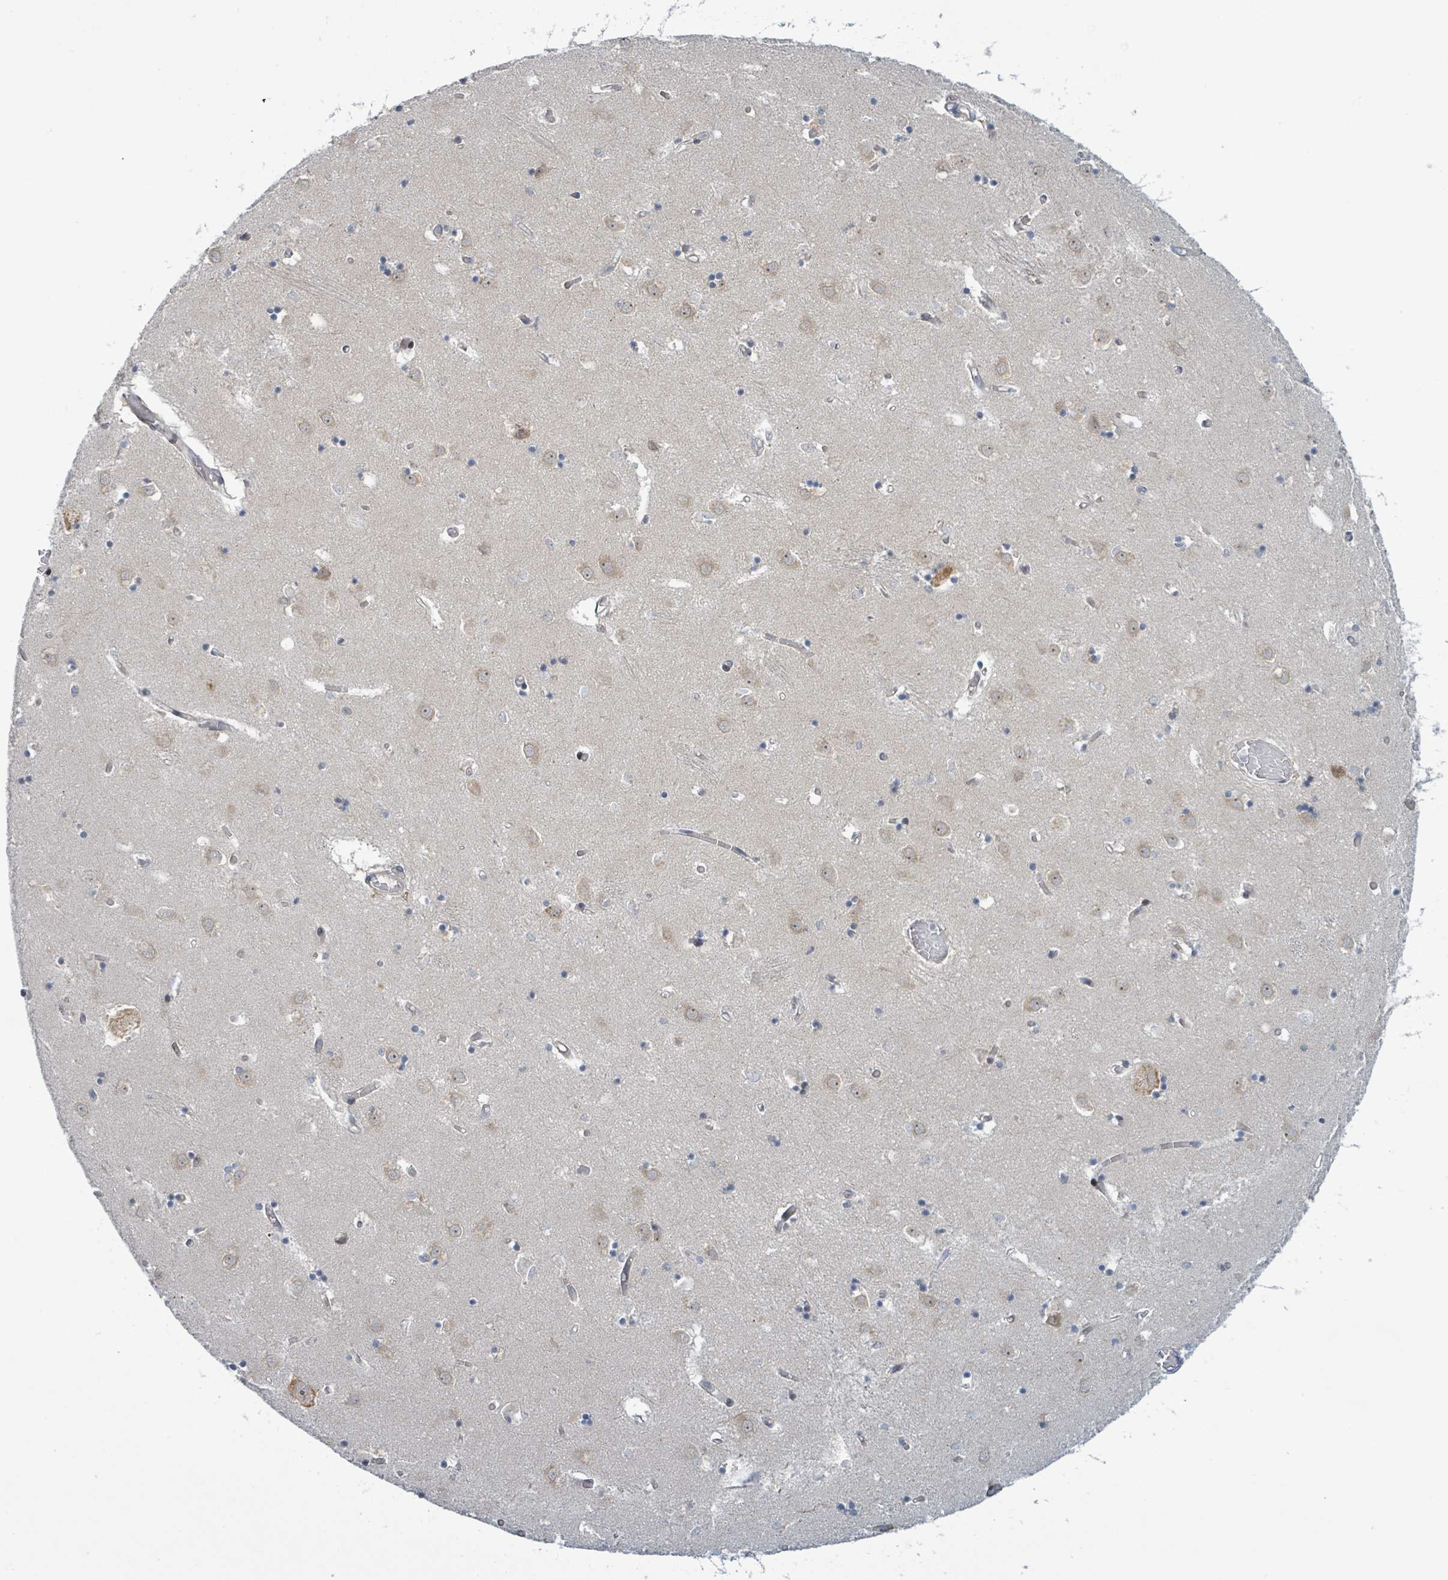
{"staining": {"intensity": "negative", "quantity": "none", "location": "none"}, "tissue": "caudate", "cell_type": "Glial cells", "image_type": "normal", "snomed": [{"axis": "morphology", "description": "Normal tissue, NOS"}, {"axis": "topography", "description": "Lateral ventricle wall"}], "caption": "This is a micrograph of immunohistochemistry staining of normal caudate, which shows no expression in glial cells.", "gene": "RPL32", "patient": {"sex": "male", "age": 70}}